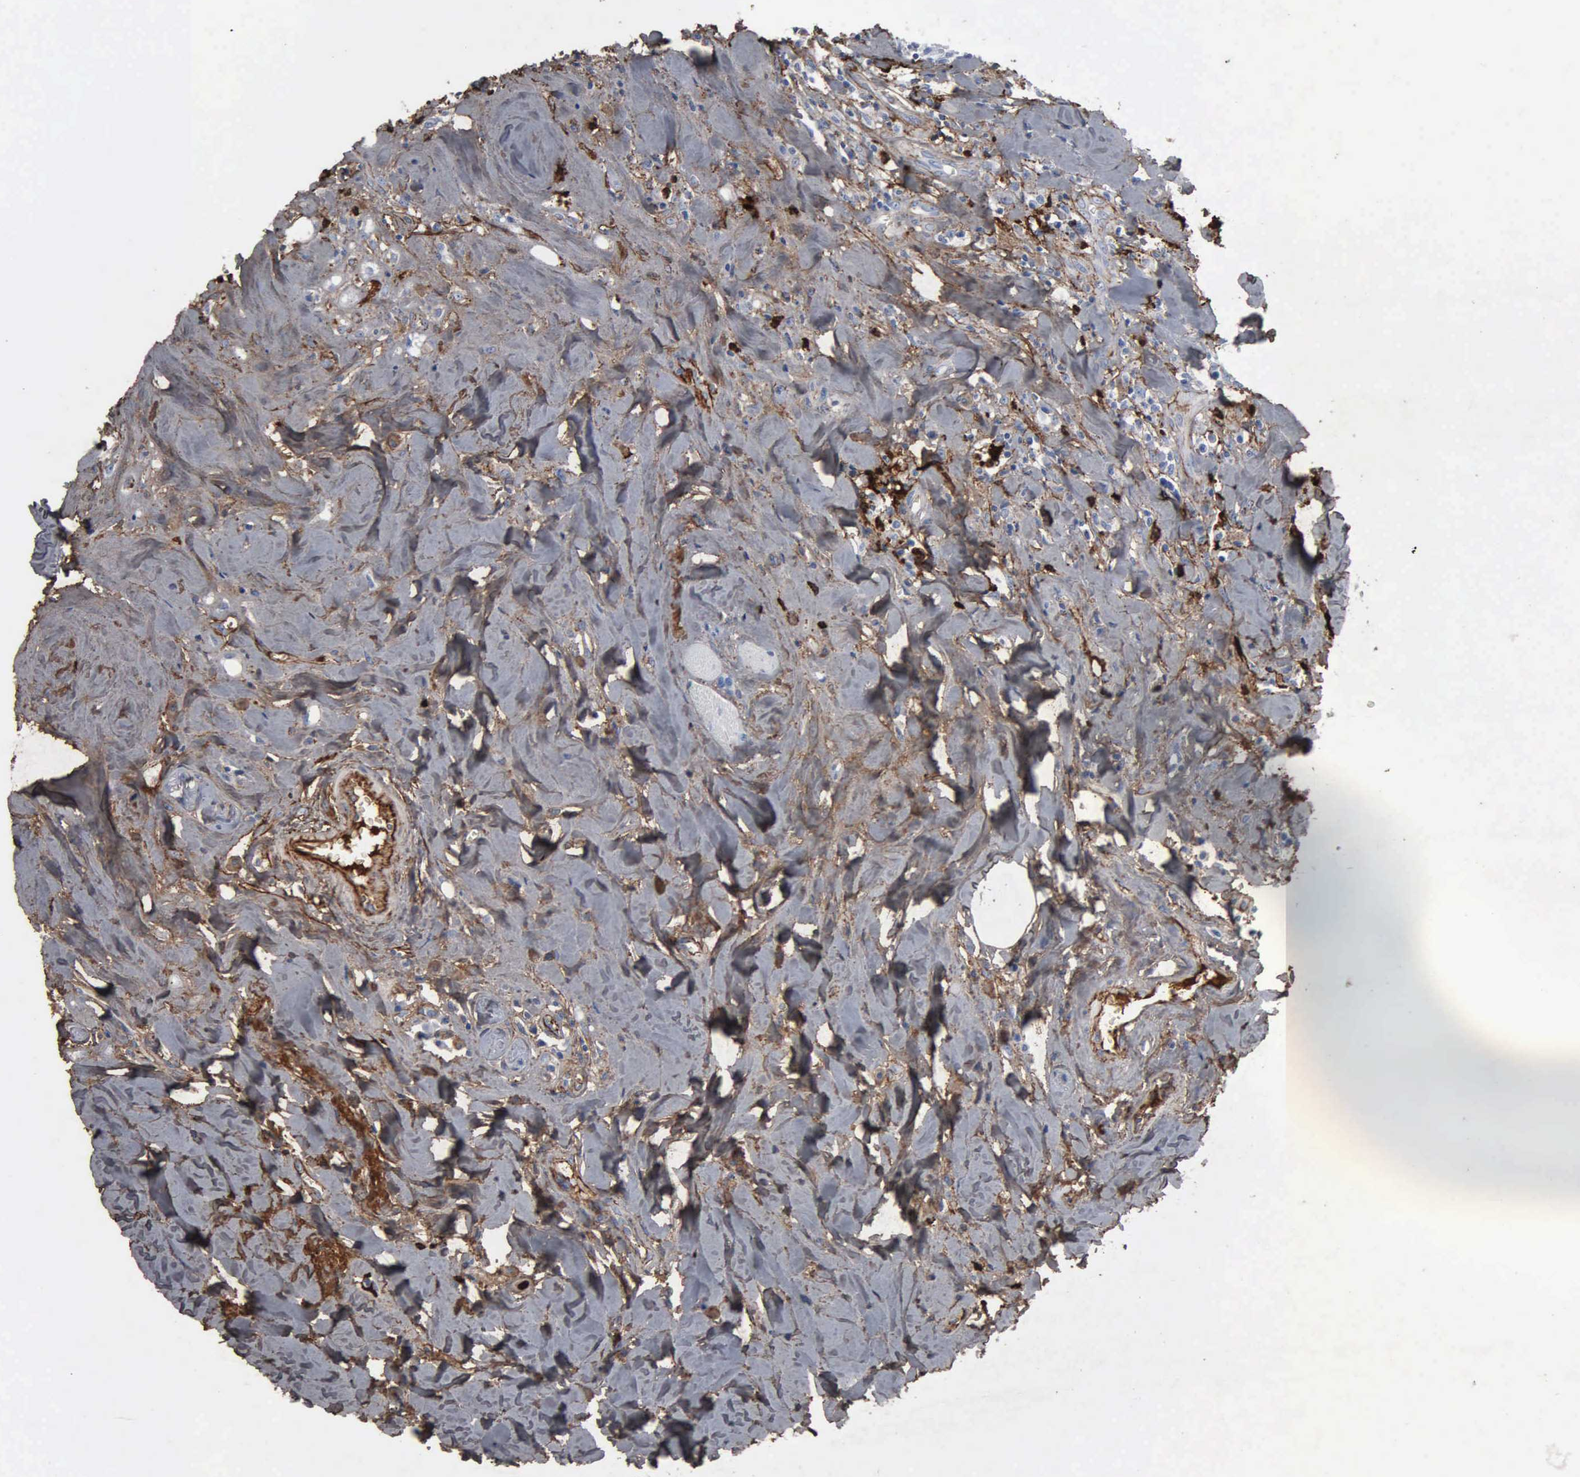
{"staining": {"intensity": "weak", "quantity": "25%-75%", "location": "cytoplasmic/membranous"}, "tissue": "head and neck cancer", "cell_type": "Tumor cells", "image_type": "cancer", "snomed": [{"axis": "morphology", "description": "Squamous cell carcinoma, NOS"}, {"axis": "topography", "description": "Oral tissue"}, {"axis": "topography", "description": "Head-Neck"}], "caption": "Head and neck cancer stained with a protein marker demonstrates weak staining in tumor cells.", "gene": "FN1", "patient": {"sex": "female", "age": 82}}